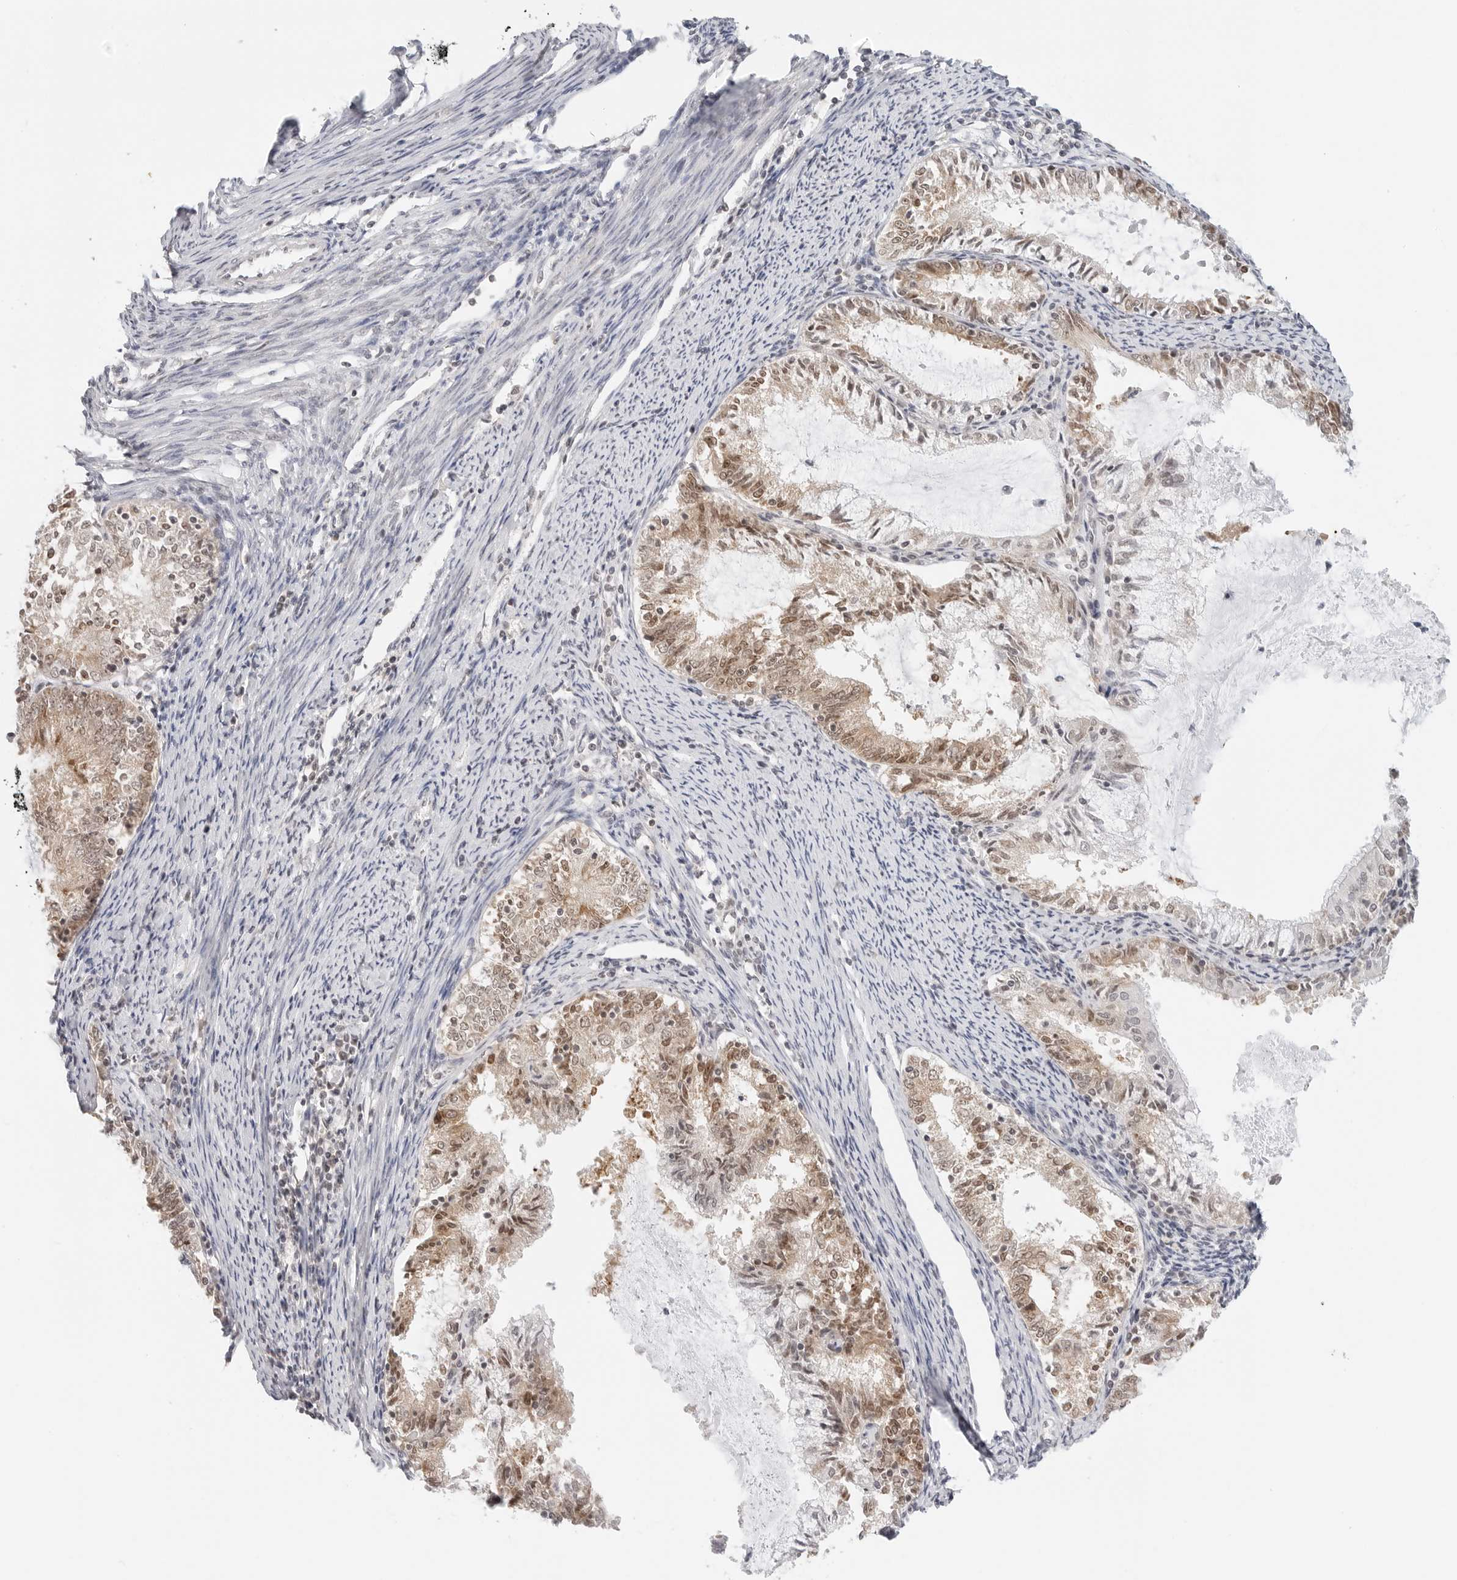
{"staining": {"intensity": "moderate", "quantity": ">75%", "location": "cytoplasmic/membranous,nuclear"}, "tissue": "endometrial cancer", "cell_type": "Tumor cells", "image_type": "cancer", "snomed": [{"axis": "morphology", "description": "Adenocarcinoma, NOS"}, {"axis": "topography", "description": "Endometrium"}], "caption": "Human endometrial cancer (adenocarcinoma) stained for a protein (brown) reveals moderate cytoplasmic/membranous and nuclear positive expression in approximately >75% of tumor cells.", "gene": "METAP1", "patient": {"sex": "female", "age": 57}}